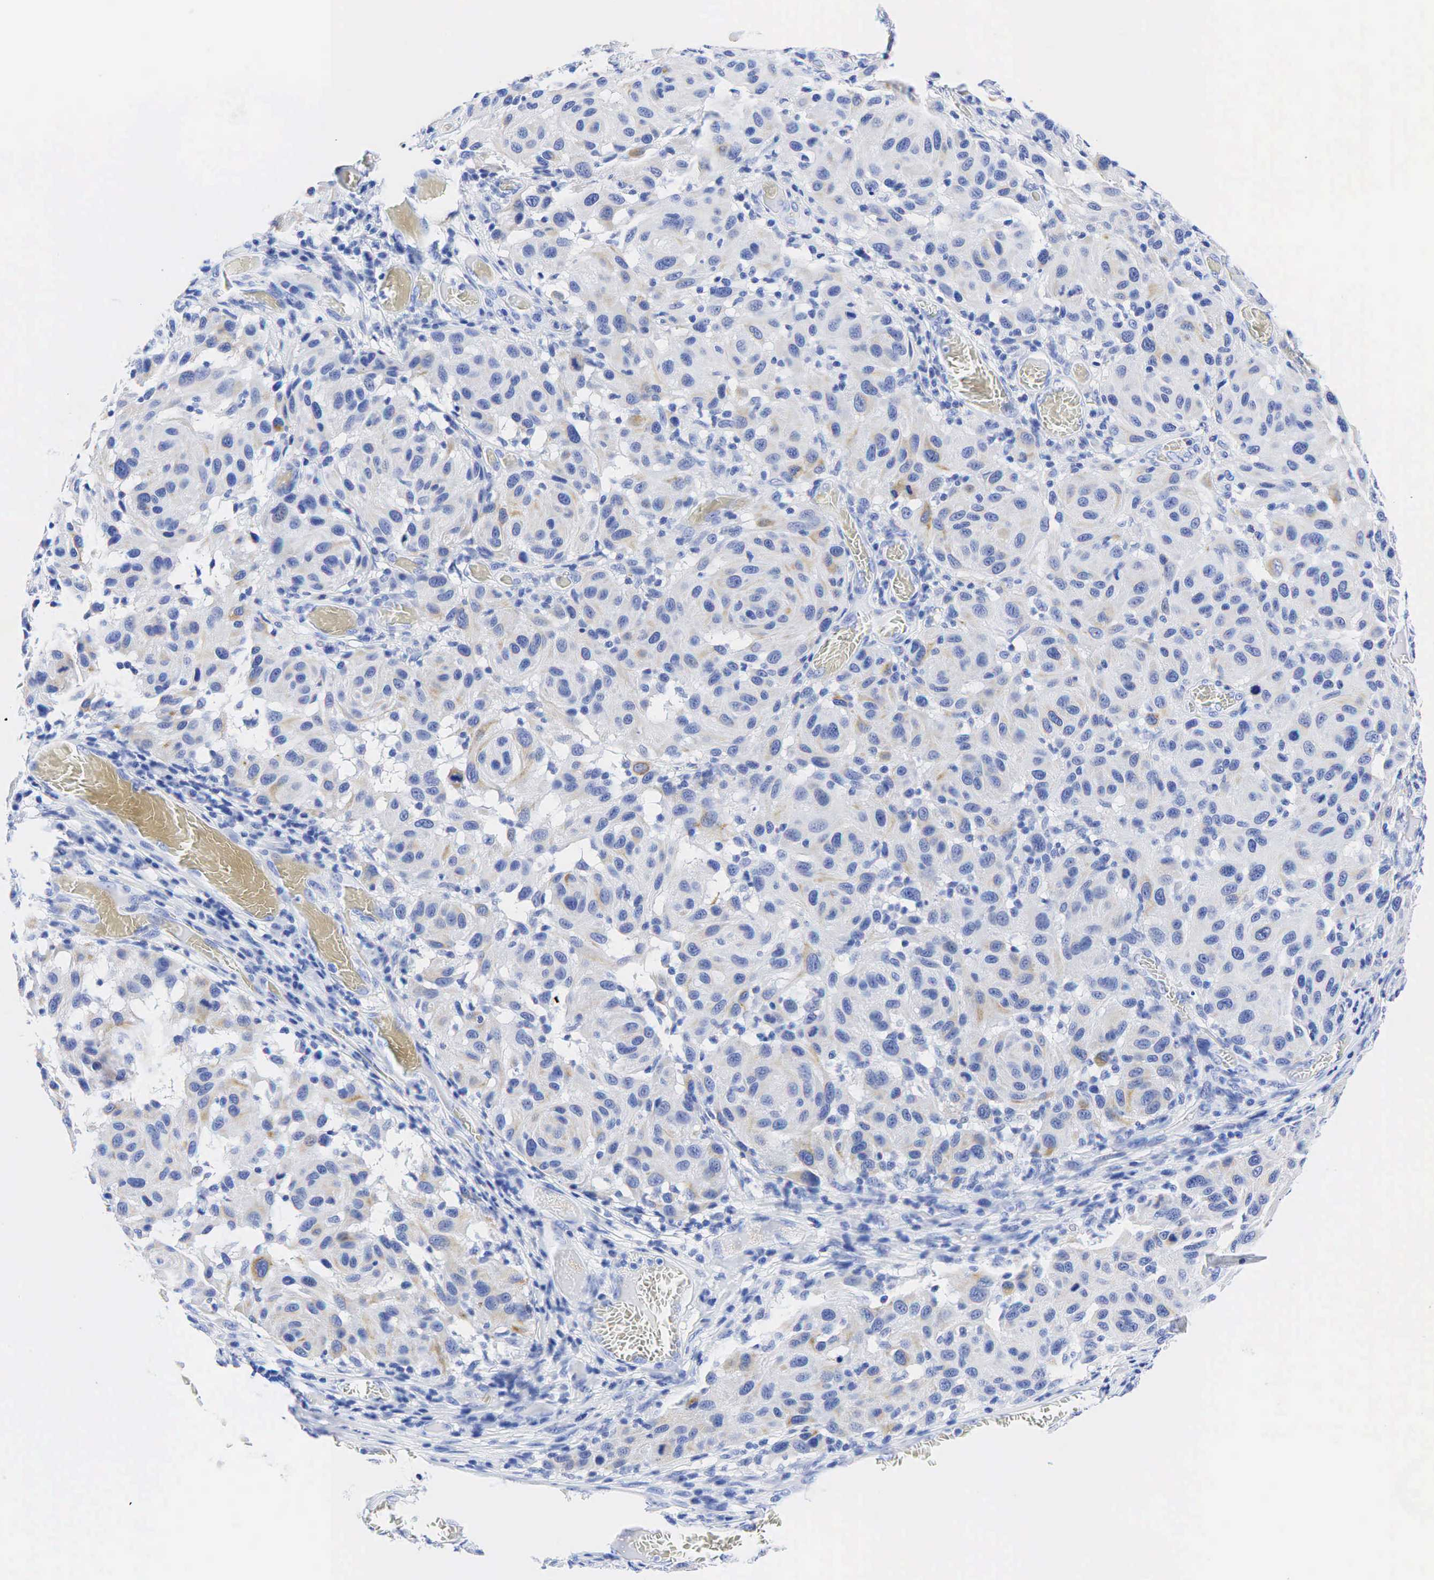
{"staining": {"intensity": "negative", "quantity": "none", "location": "none"}, "tissue": "melanoma", "cell_type": "Tumor cells", "image_type": "cancer", "snomed": [{"axis": "morphology", "description": "Malignant melanoma, NOS"}, {"axis": "topography", "description": "Skin"}], "caption": "A high-resolution photomicrograph shows immunohistochemistry (IHC) staining of melanoma, which exhibits no significant expression in tumor cells. (Stains: DAB (3,3'-diaminobenzidine) immunohistochemistry with hematoxylin counter stain, Microscopy: brightfield microscopy at high magnification).", "gene": "KRT18", "patient": {"sex": "female", "age": 77}}